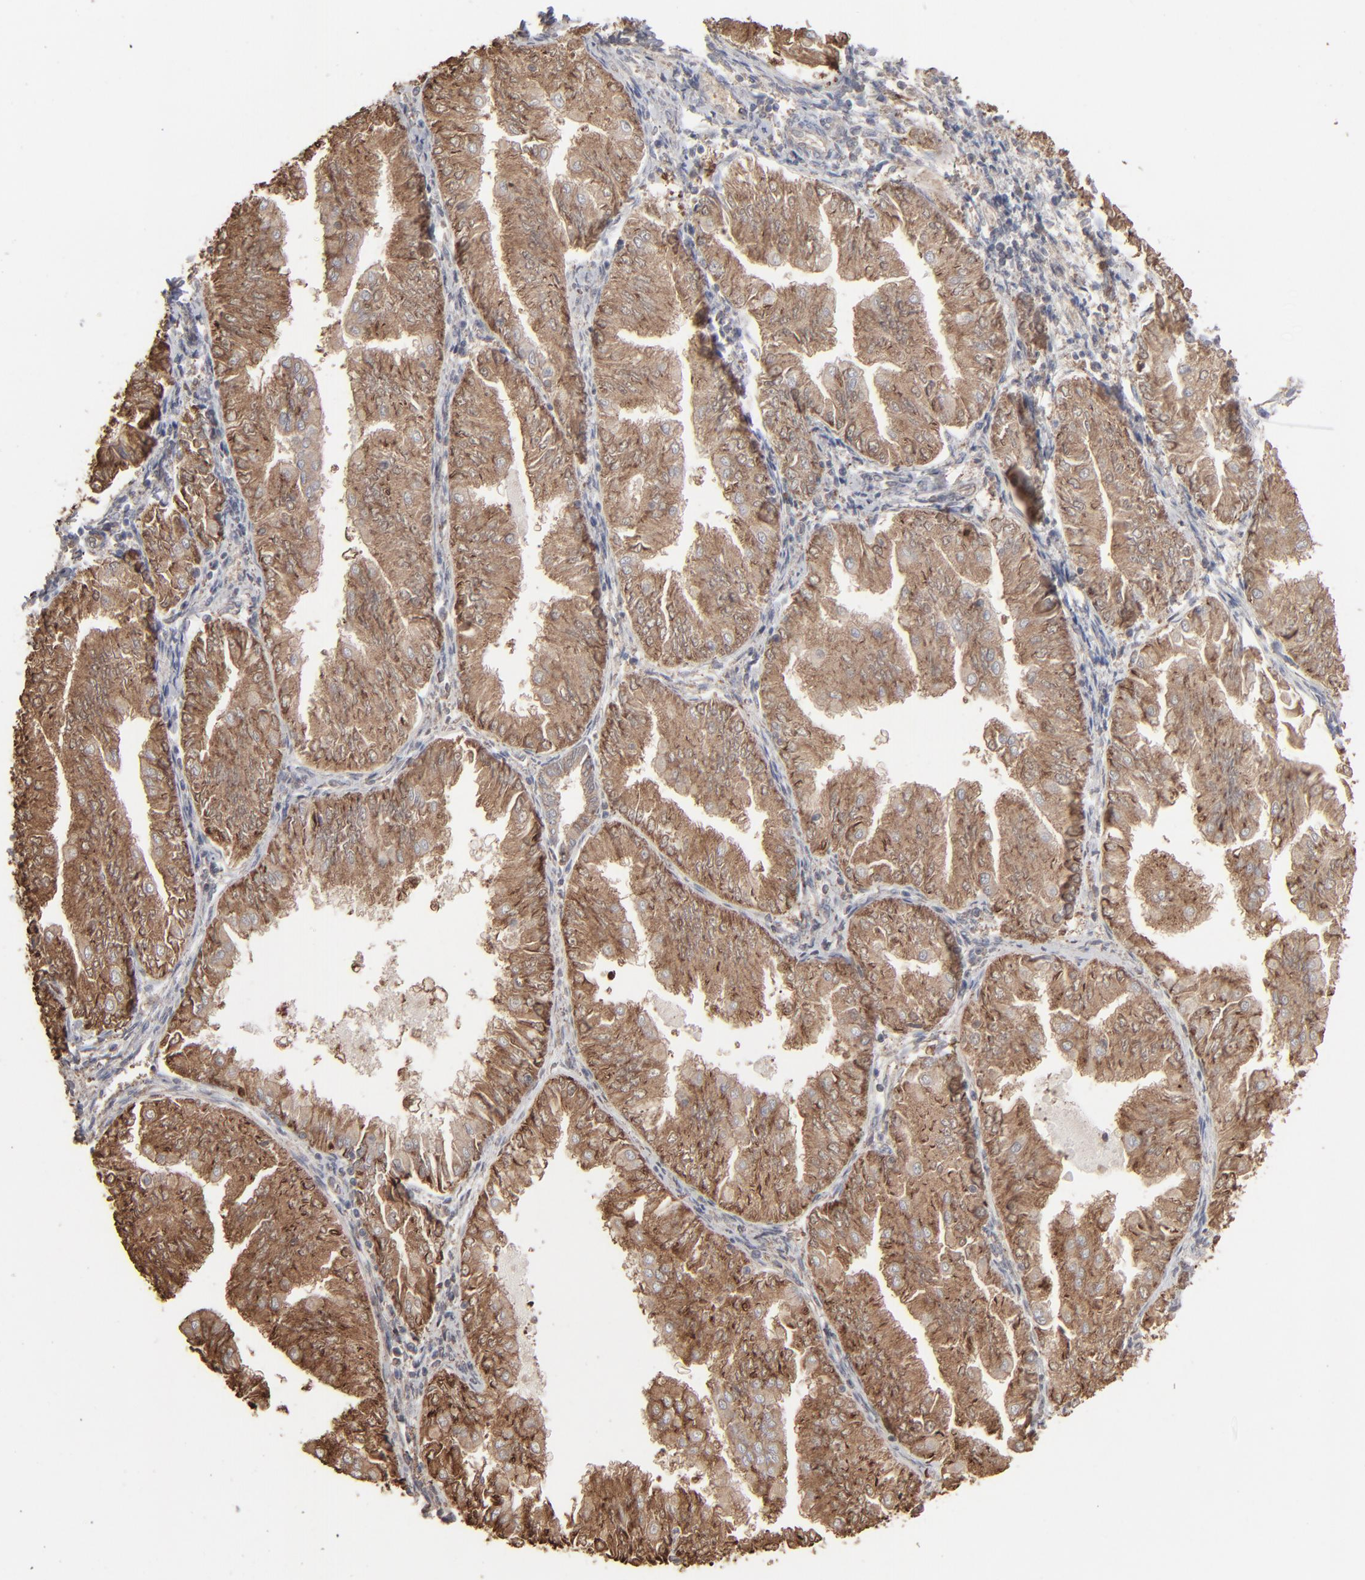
{"staining": {"intensity": "strong", "quantity": ">75%", "location": "cytoplasmic/membranous"}, "tissue": "endometrial cancer", "cell_type": "Tumor cells", "image_type": "cancer", "snomed": [{"axis": "morphology", "description": "Adenocarcinoma, NOS"}, {"axis": "topography", "description": "Endometrium"}], "caption": "Protein positivity by immunohistochemistry (IHC) exhibits strong cytoplasmic/membranous staining in approximately >75% of tumor cells in endometrial cancer.", "gene": "NME1-NME2", "patient": {"sex": "female", "age": 53}}